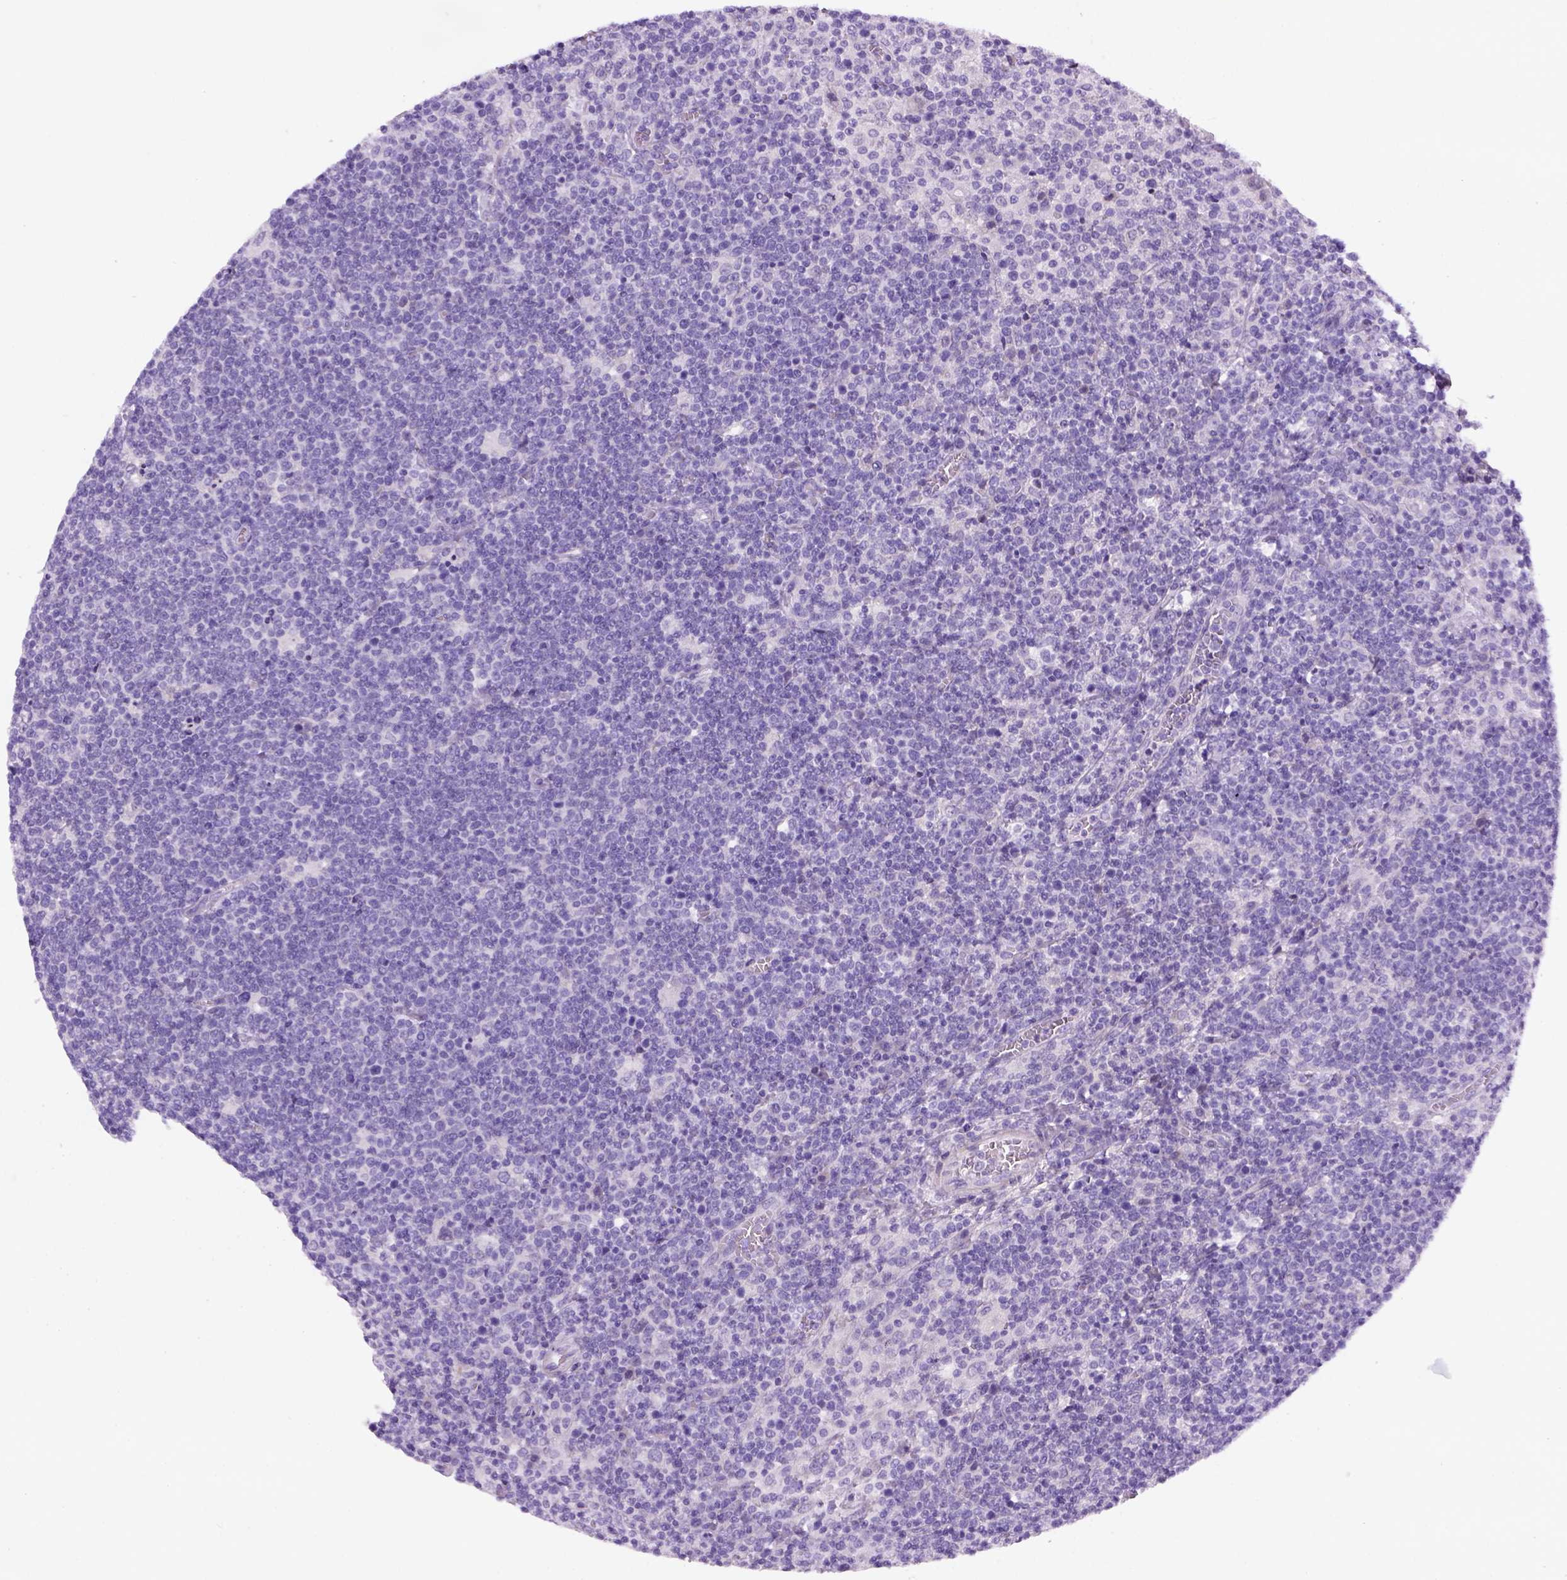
{"staining": {"intensity": "negative", "quantity": "none", "location": "none"}, "tissue": "lymphoma", "cell_type": "Tumor cells", "image_type": "cancer", "snomed": [{"axis": "morphology", "description": "Malignant lymphoma, non-Hodgkin's type, High grade"}, {"axis": "topography", "description": "Lymph node"}], "caption": "Photomicrograph shows no significant protein staining in tumor cells of lymphoma. (IHC, brightfield microscopy, high magnification).", "gene": "DNAH11", "patient": {"sex": "male", "age": 61}}